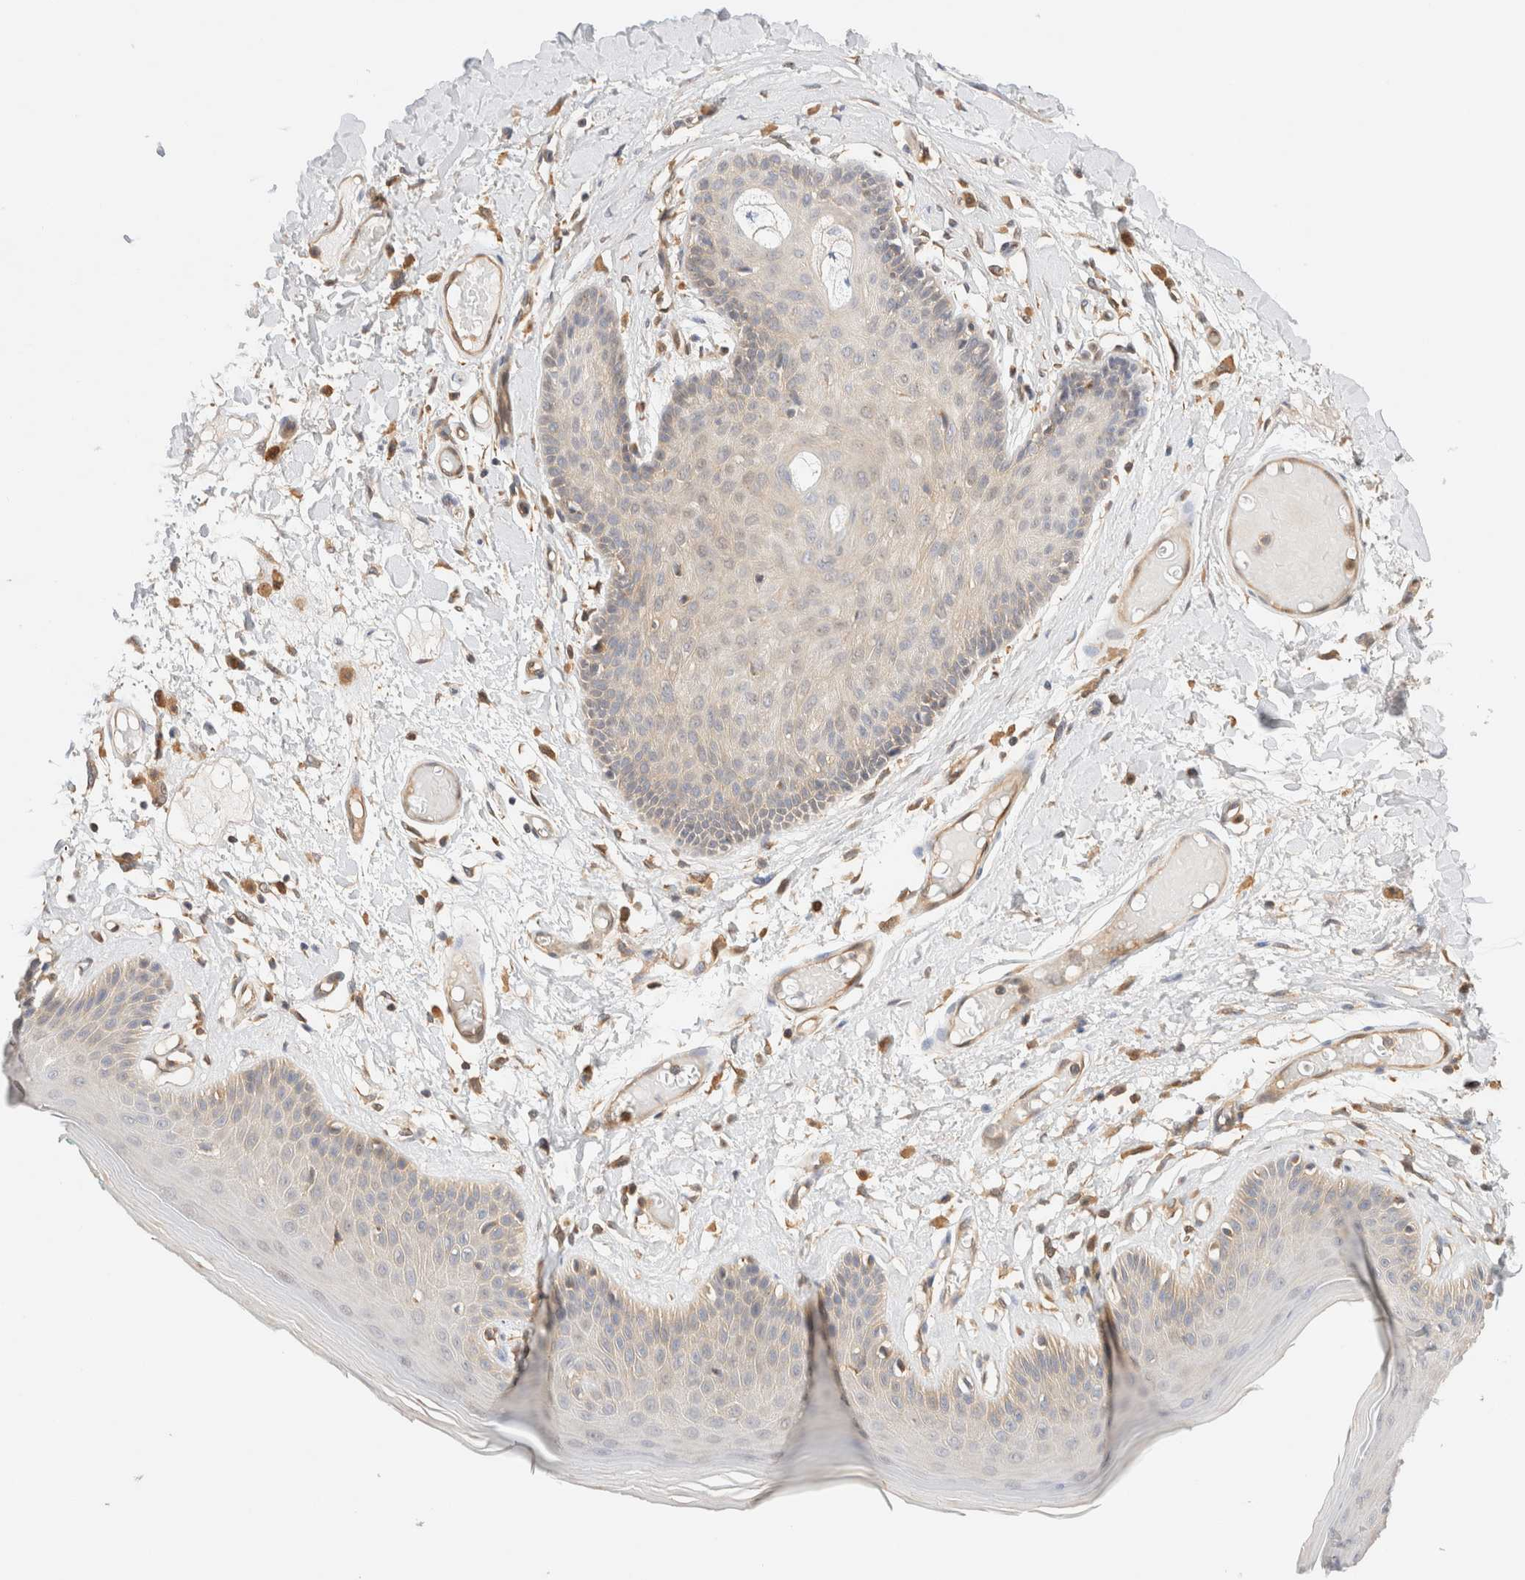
{"staining": {"intensity": "moderate", "quantity": "<25%", "location": "cytoplasmic/membranous"}, "tissue": "skin", "cell_type": "Epidermal cells", "image_type": "normal", "snomed": [{"axis": "morphology", "description": "Normal tissue, NOS"}, {"axis": "topography", "description": "Vulva"}], "caption": "High-power microscopy captured an IHC photomicrograph of benign skin, revealing moderate cytoplasmic/membranous positivity in approximately <25% of epidermal cells. (Stains: DAB in brown, nuclei in blue, Microscopy: brightfield microscopy at high magnification).", "gene": "RABEP1", "patient": {"sex": "female", "age": 73}}